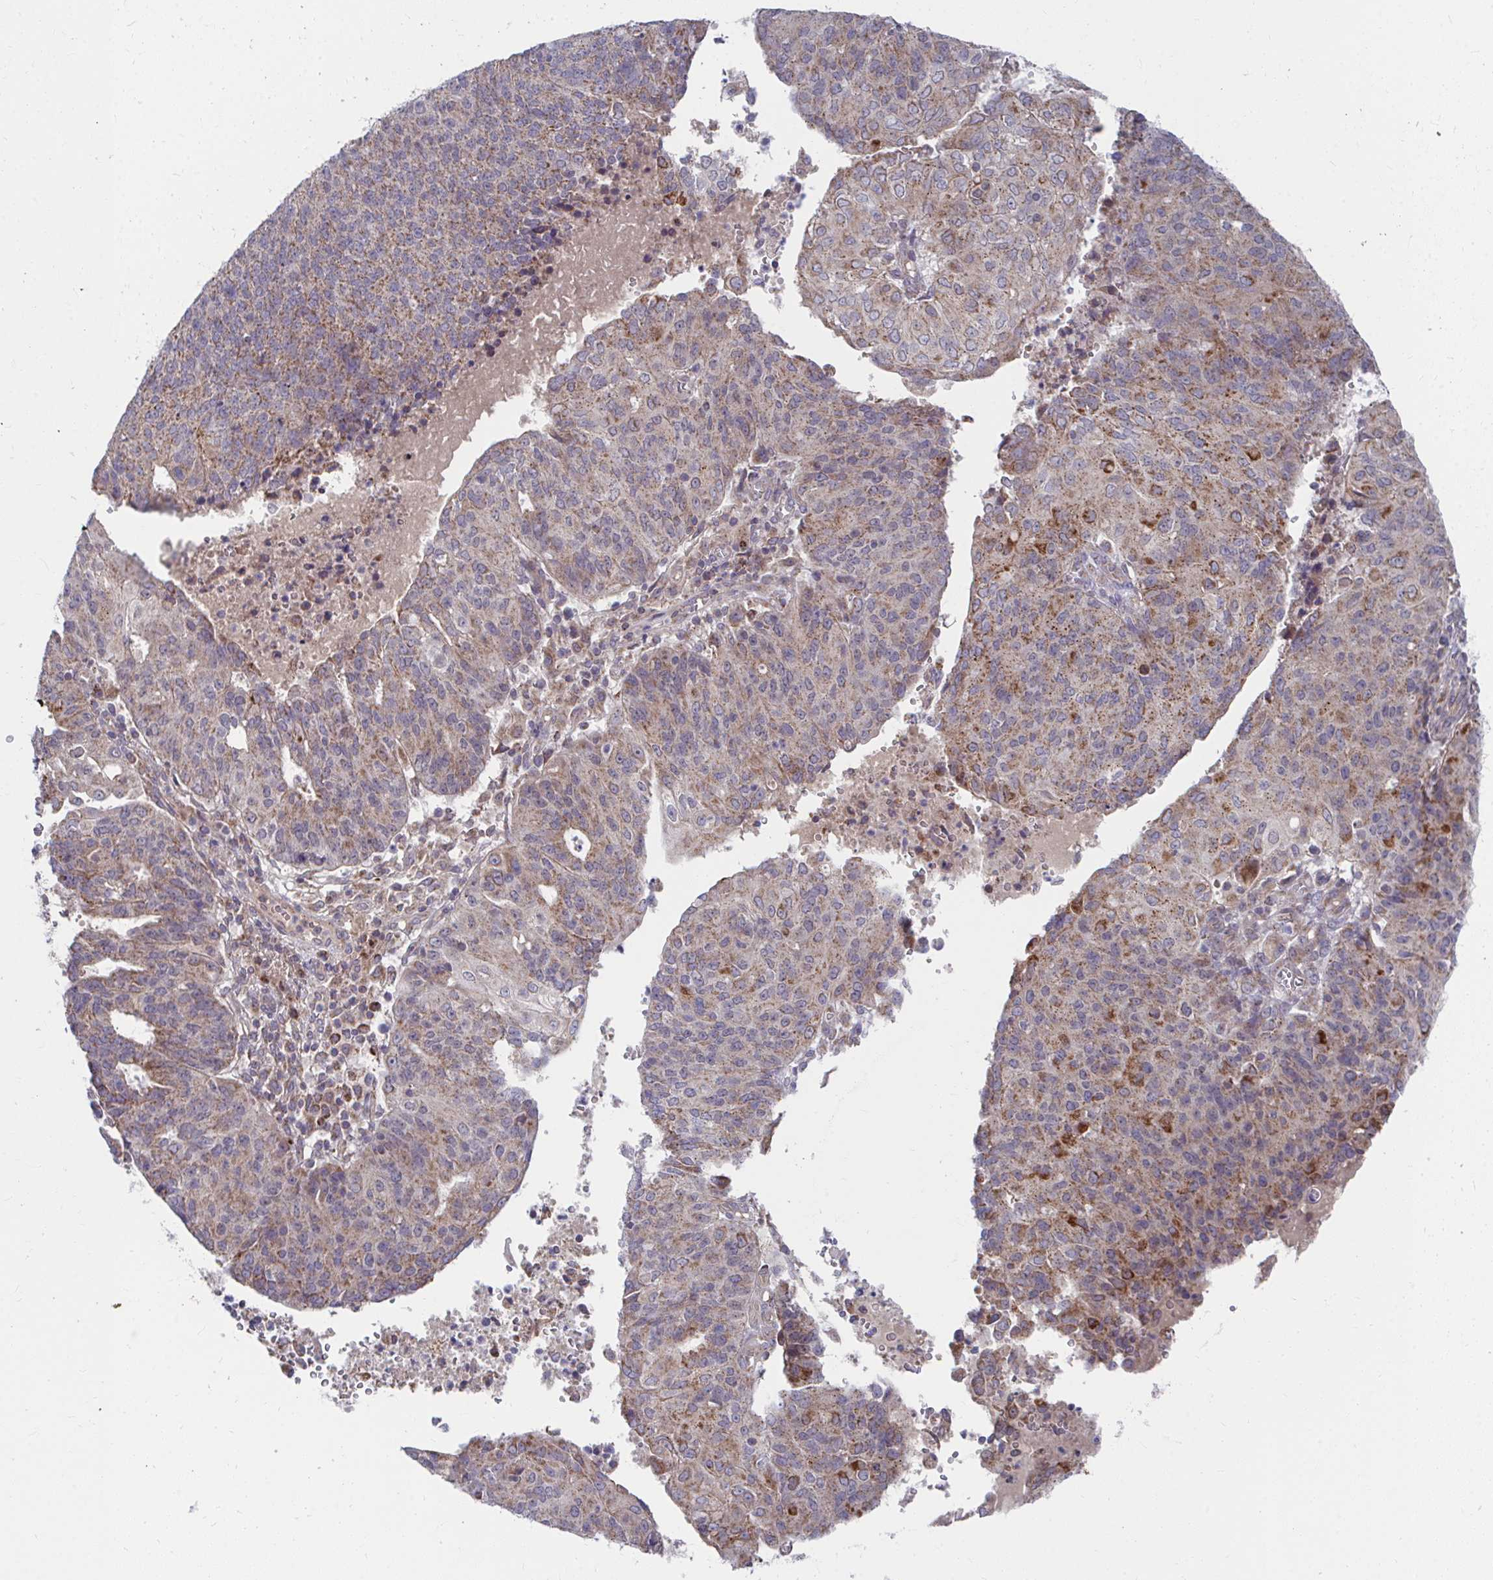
{"staining": {"intensity": "moderate", "quantity": ">75%", "location": "cytoplasmic/membranous"}, "tissue": "endometrial cancer", "cell_type": "Tumor cells", "image_type": "cancer", "snomed": [{"axis": "morphology", "description": "Adenocarcinoma, NOS"}, {"axis": "topography", "description": "Endometrium"}], "caption": "IHC photomicrograph of neoplastic tissue: human endometrial cancer stained using immunohistochemistry shows medium levels of moderate protein expression localized specifically in the cytoplasmic/membranous of tumor cells, appearing as a cytoplasmic/membranous brown color.", "gene": "PEX3", "patient": {"sex": "female", "age": 82}}